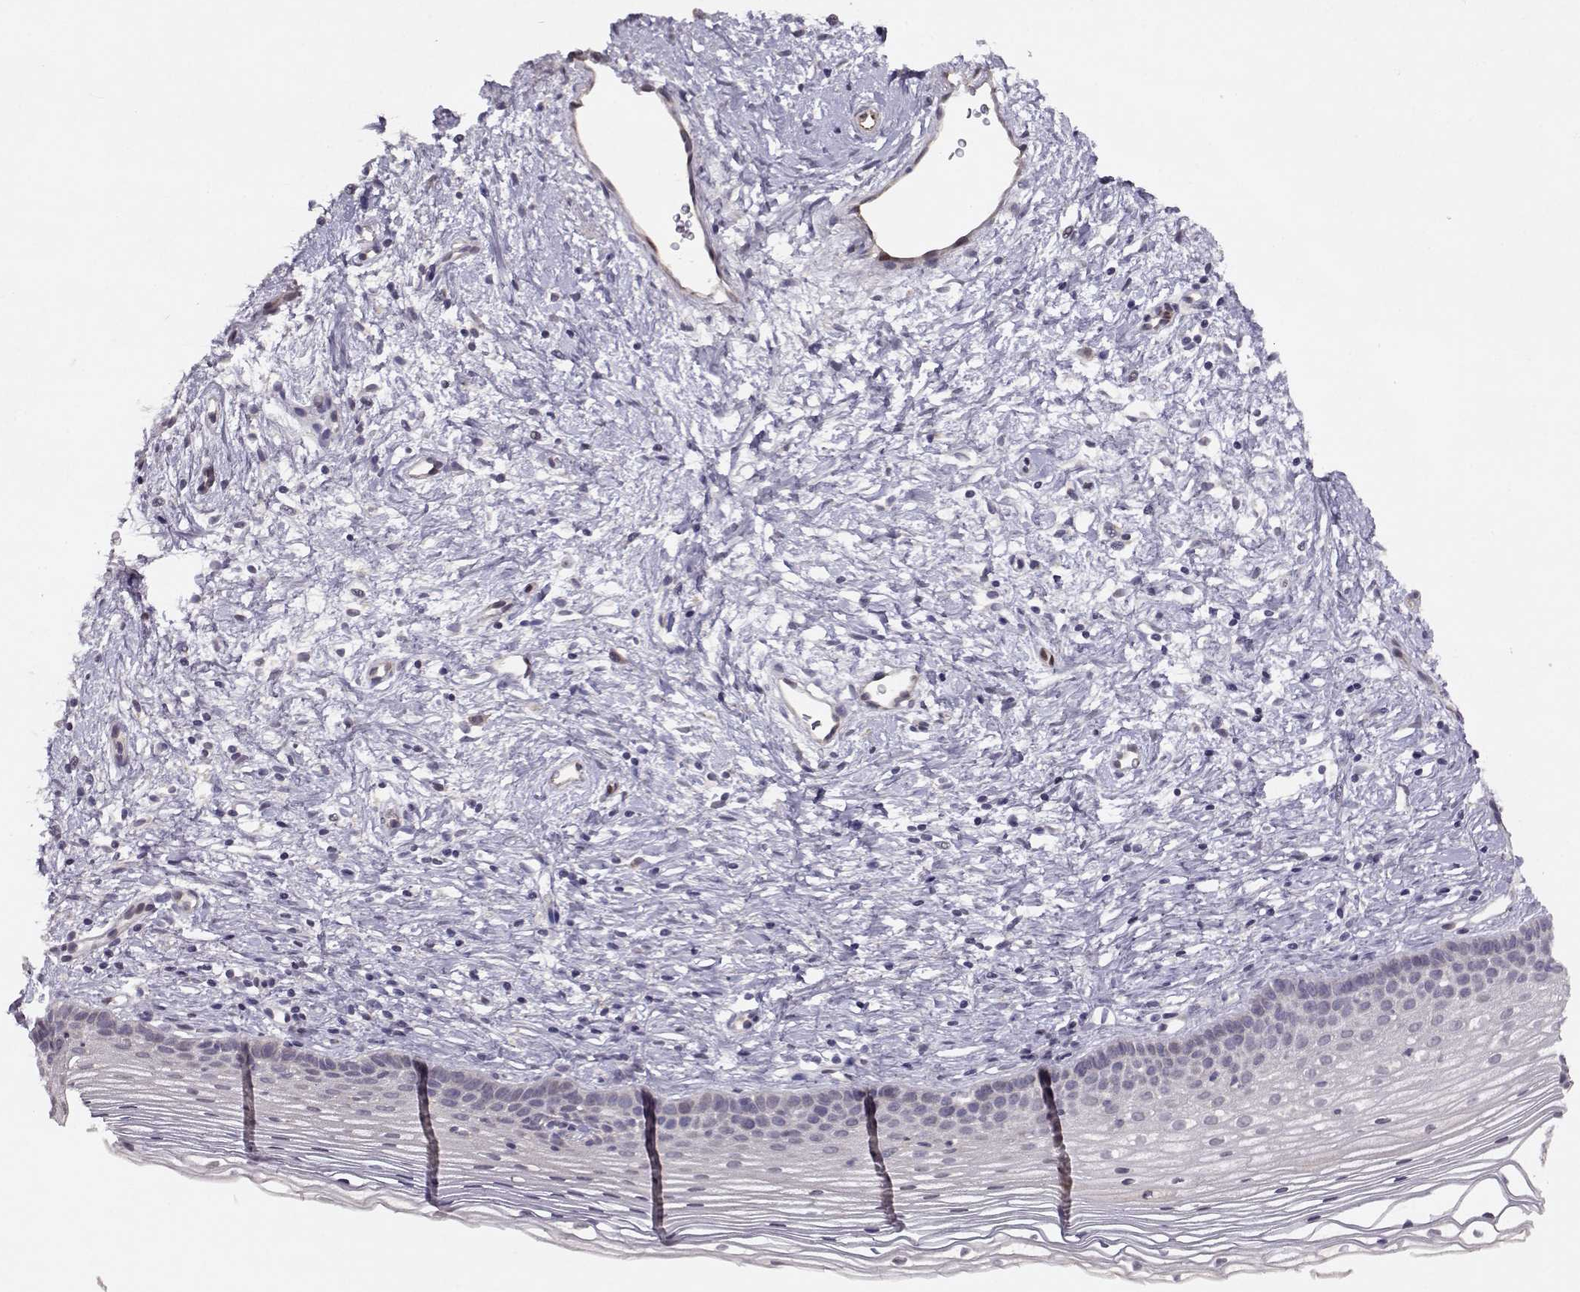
{"staining": {"intensity": "negative", "quantity": "none", "location": "none"}, "tissue": "cervix", "cell_type": "Glandular cells", "image_type": "normal", "snomed": [{"axis": "morphology", "description": "Normal tissue, NOS"}, {"axis": "topography", "description": "Cervix"}], "caption": "Immunohistochemistry (IHC) photomicrograph of normal cervix stained for a protein (brown), which demonstrates no positivity in glandular cells.", "gene": "BMX", "patient": {"sex": "female", "age": 39}}